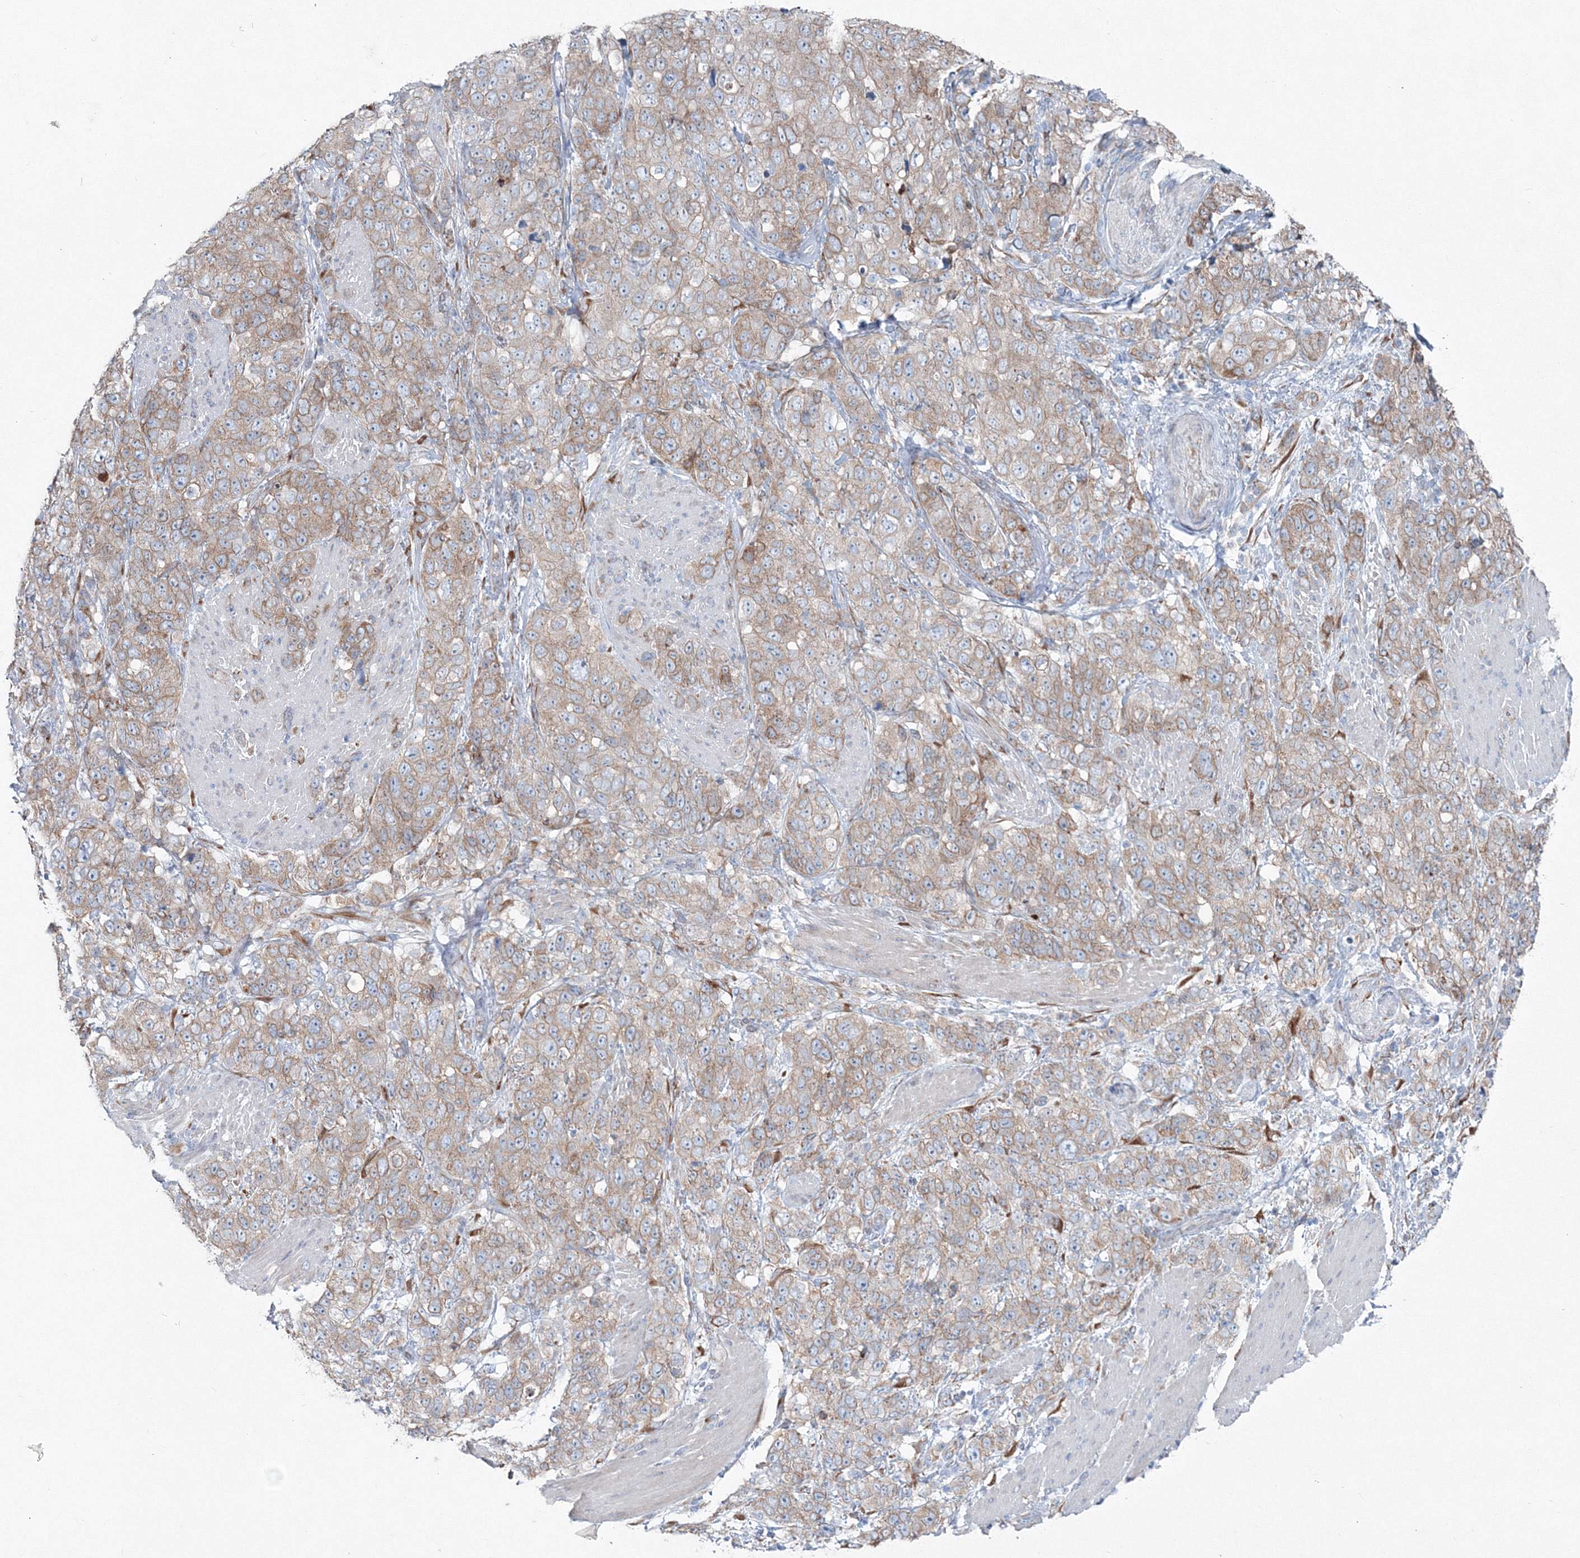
{"staining": {"intensity": "weak", "quantity": ">75%", "location": "cytoplasmic/membranous"}, "tissue": "stomach cancer", "cell_type": "Tumor cells", "image_type": "cancer", "snomed": [{"axis": "morphology", "description": "Adenocarcinoma, NOS"}, {"axis": "topography", "description": "Stomach"}], "caption": "Immunohistochemical staining of stomach cancer shows low levels of weak cytoplasmic/membranous expression in about >75% of tumor cells.", "gene": "RCN1", "patient": {"sex": "male", "age": 48}}